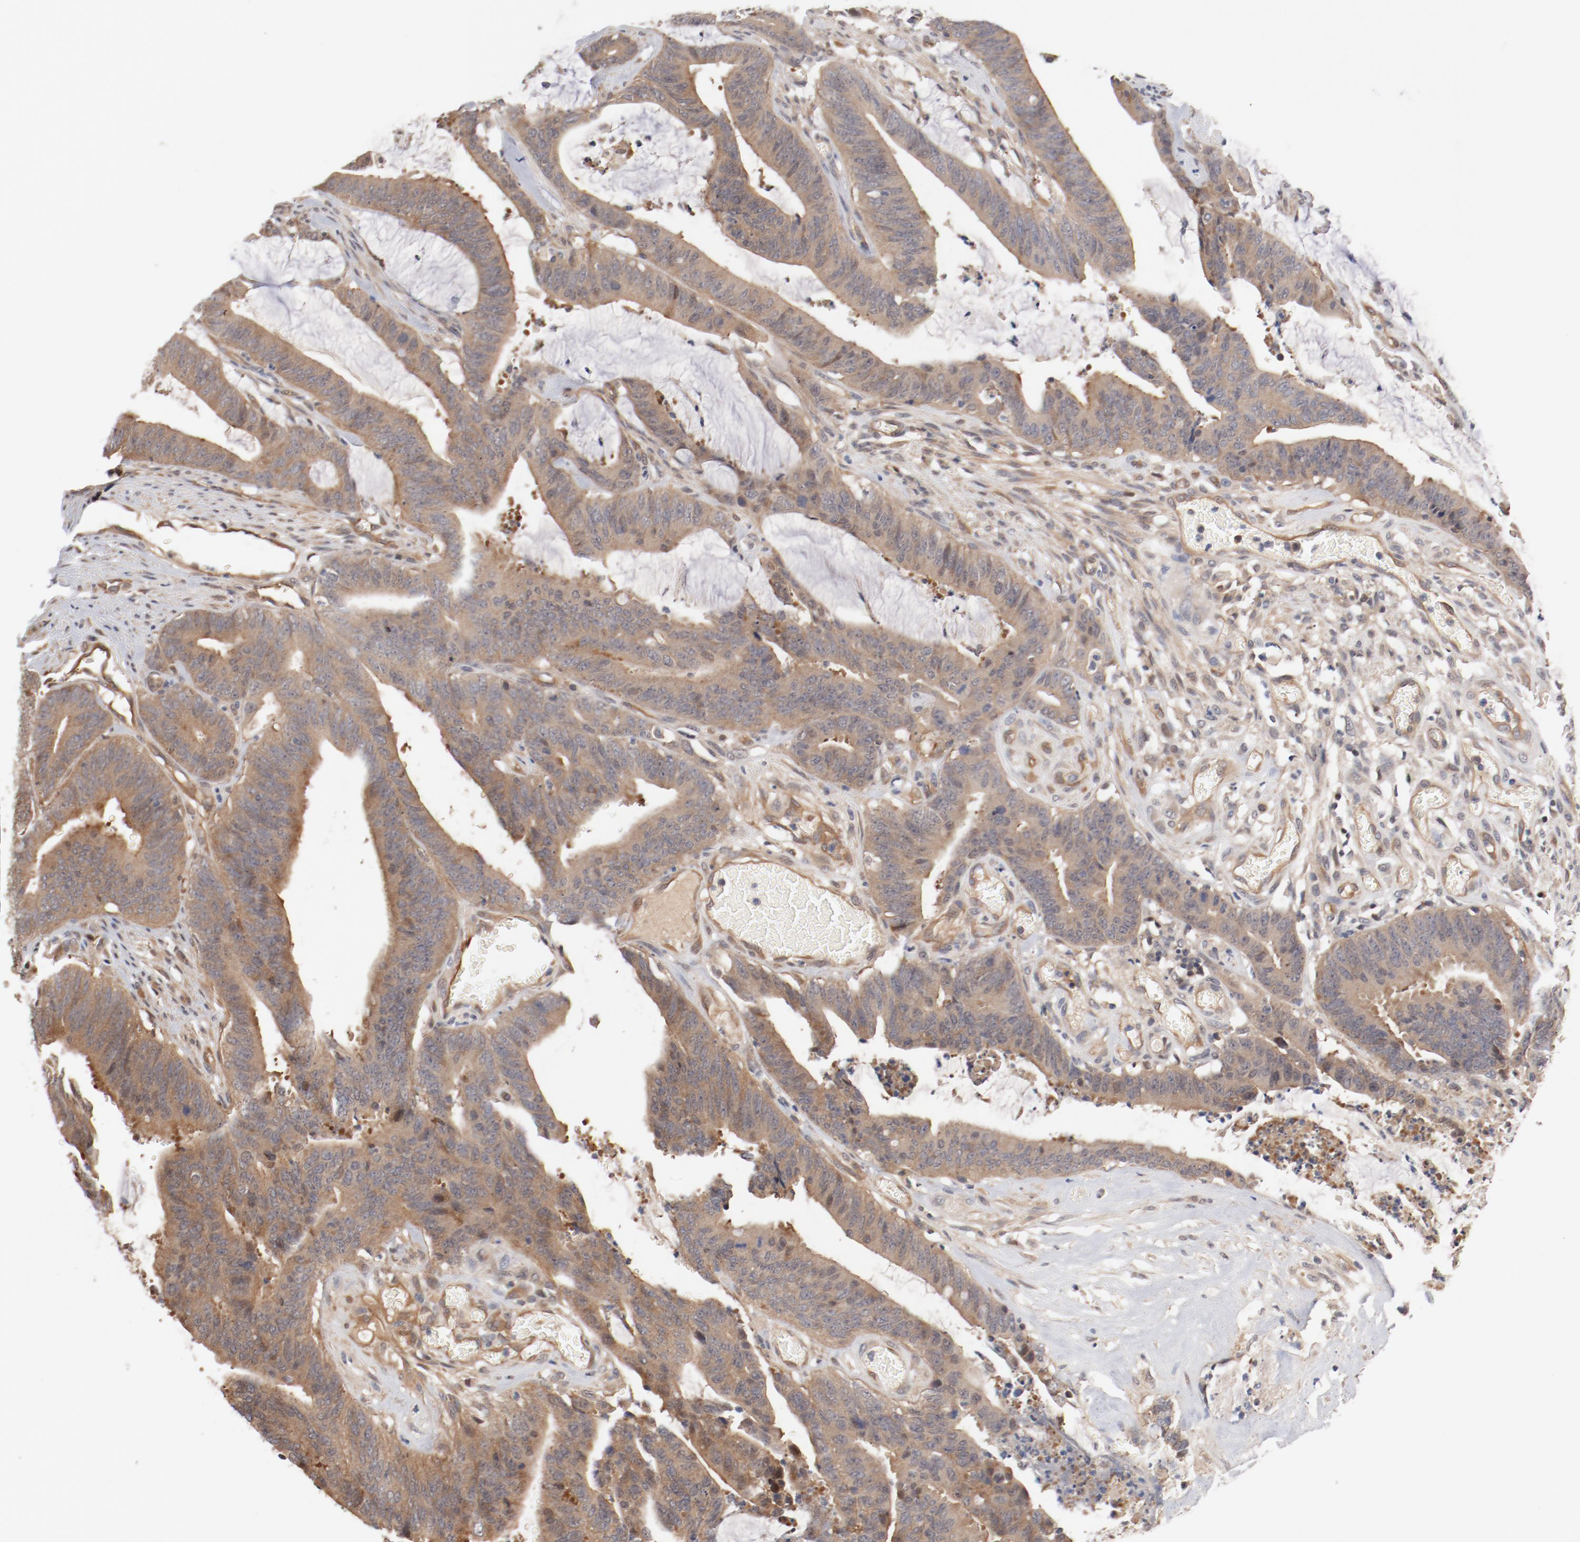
{"staining": {"intensity": "weak", "quantity": ">75%", "location": "cytoplasmic/membranous"}, "tissue": "colorectal cancer", "cell_type": "Tumor cells", "image_type": "cancer", "snomed": [{"axis": "morphology", "description": "Adenocarcinoma, NOS"}, {"axis": "topography", "description": "Rectum"}], "caption": "Immunohistochemical staining of human adenocarcinoma (colorectal) exhibits low levels of weak cytoplasmic/membranous protein positivity in about >75% of tumor cells.", "gene": "PITPNM2", "patient": {"sex": "female", "age": 66}}